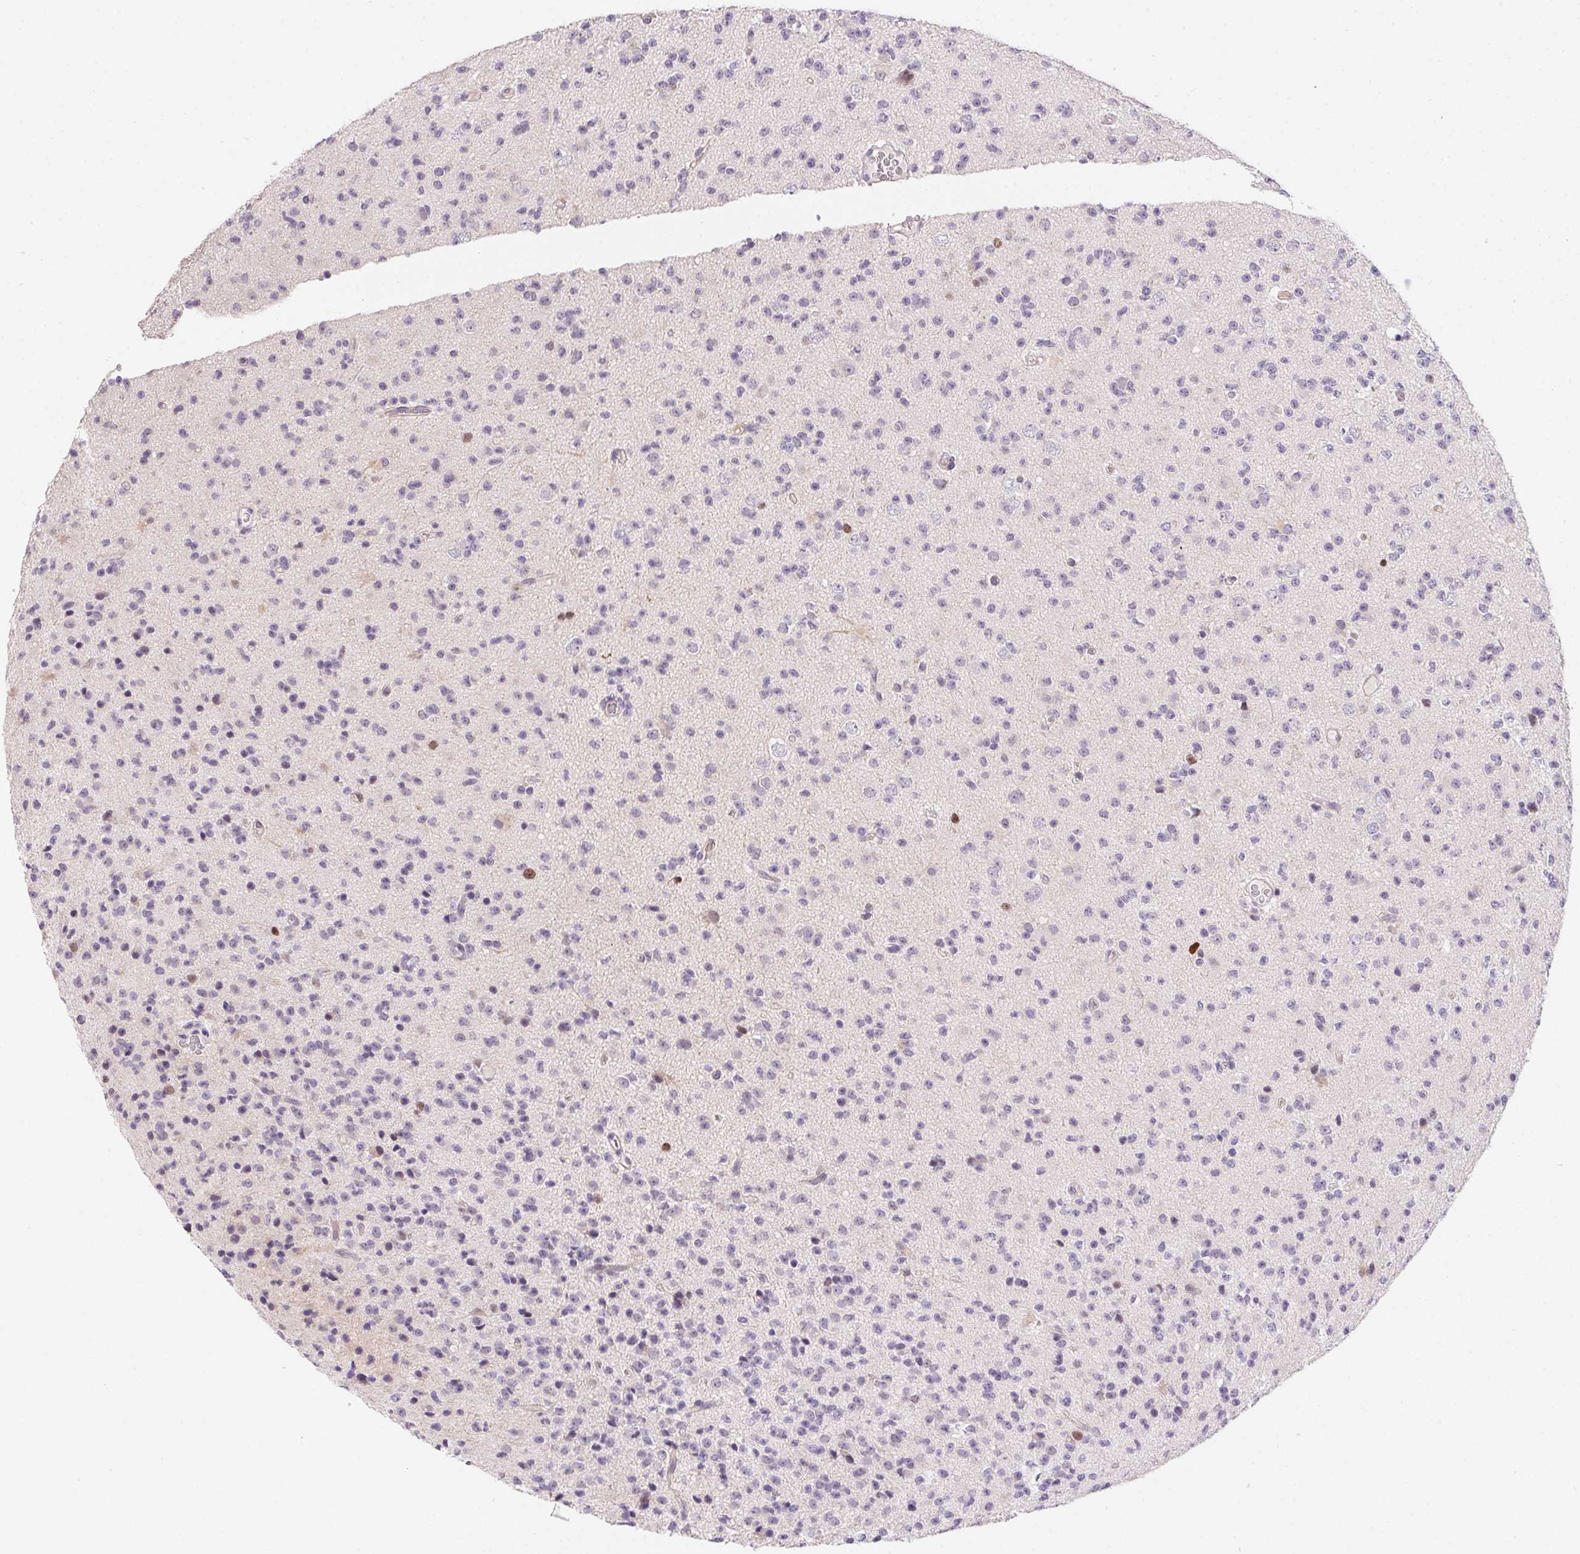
{"staining": {"intensity": "moderate", "quantity": "<25%", "location": "nuclear"}, "tissue": "glioma", "cell_type": "Tumor cells", "image_type": "cancer", "snomed": [{"axis": "morphology", "description": "Glioma, malignant, High grade"}, {"axis": "topography", "description": "Brain"}], "caption": "High-magnification brightfield microscopy of high-grade glioma (malignant) stained with DAB (3,3'-diaminobenzidine) (brown) and counterstained with hematoxylin (blue). tumor cells exhibit moderate nuclear positivity is present in about<25% of cells. (Stains: DAB (3,3'-diaminobenzidine) in brown, nuclei in blue, Microscopy: brightfield microscopy at high magnification).", "gene": "HELLS", "patient": {"sex": "male", "age": 36}}